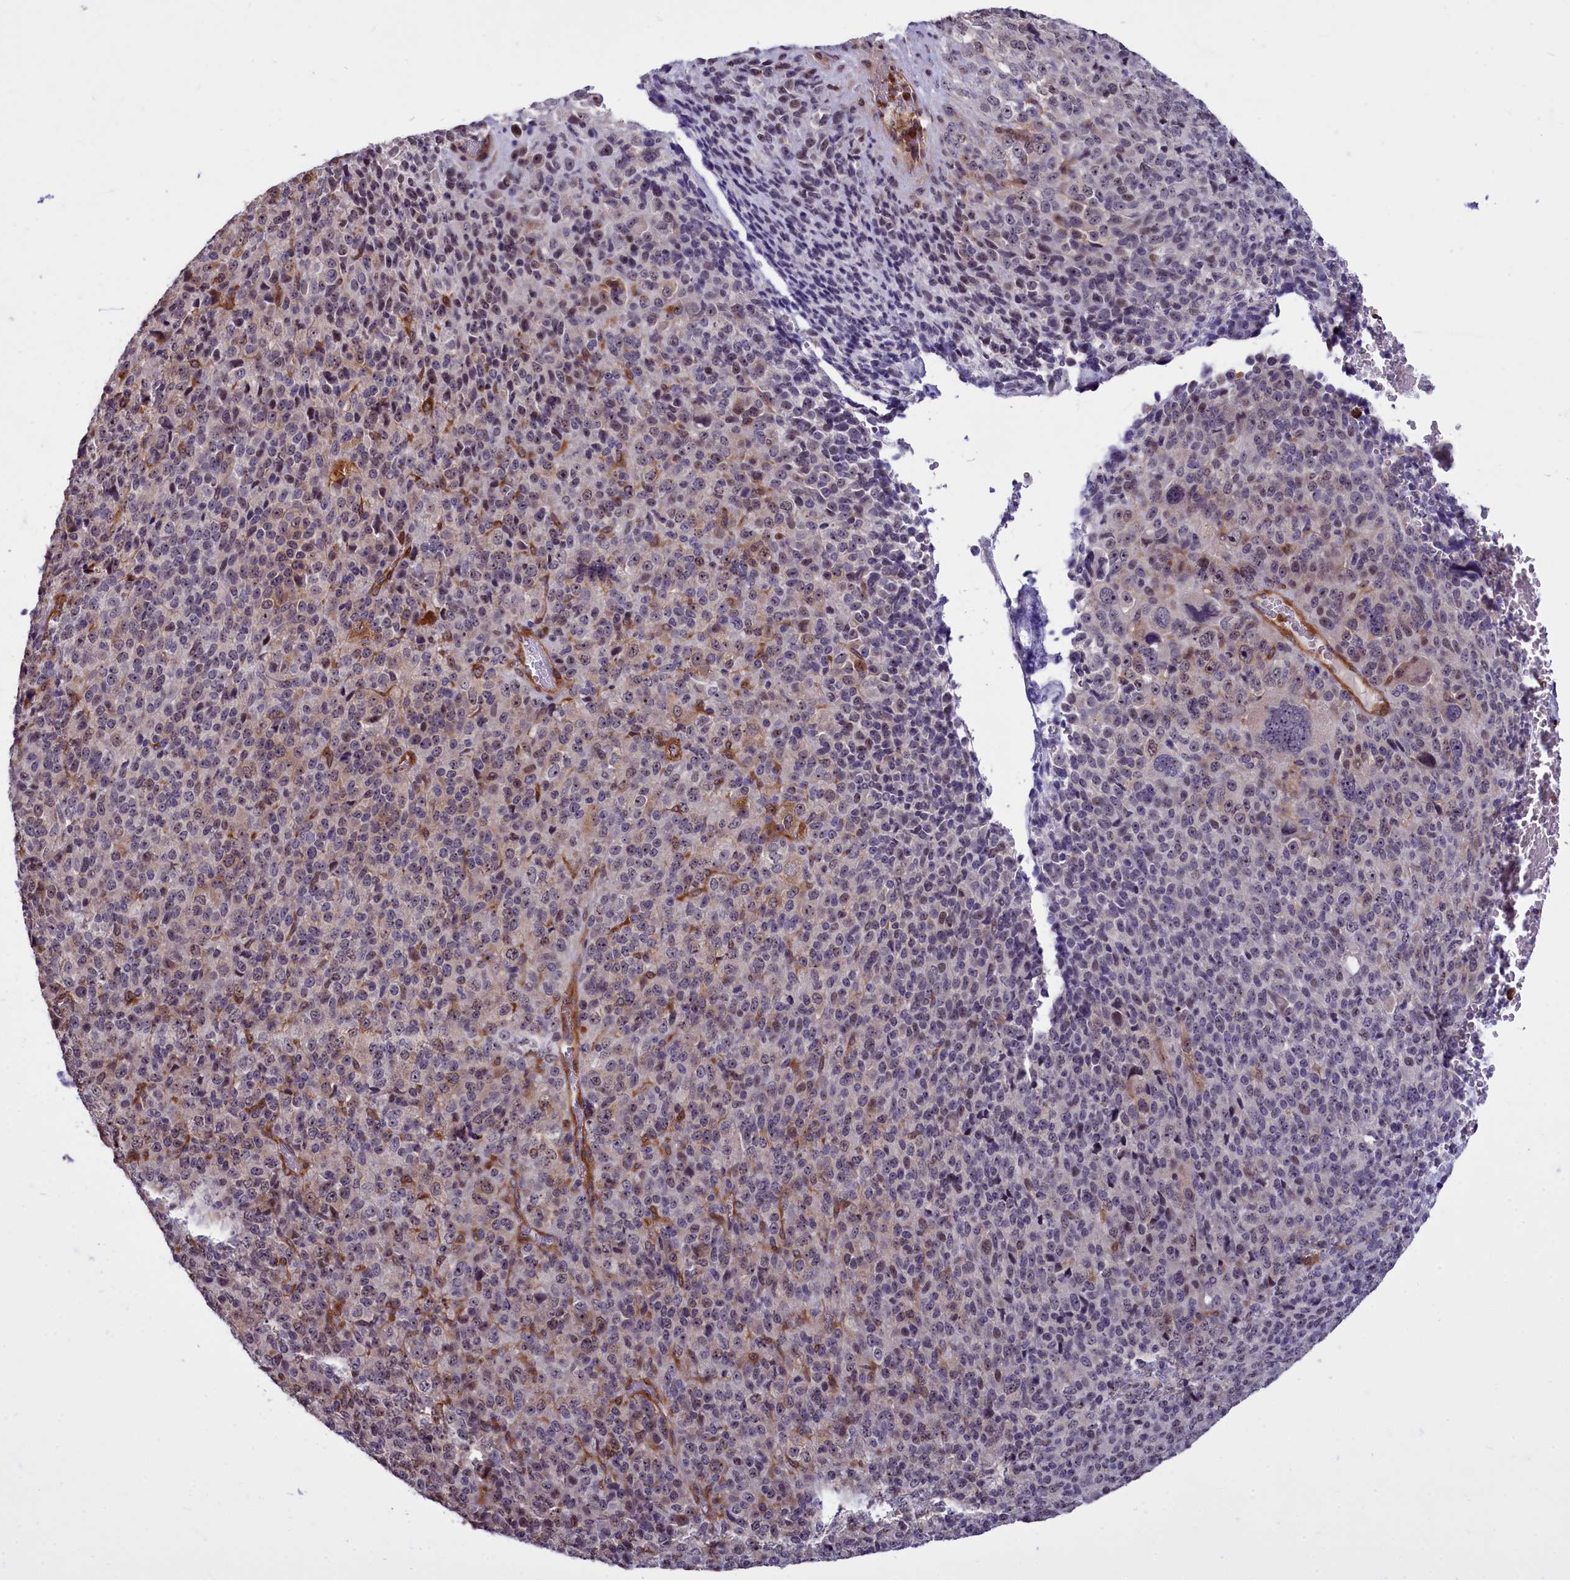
{"staining": {"intensity": "negative", "quantity": "none", "location": "none"}, "tissue": "melanoma", "cell_type": "Tumor cells", "image_type": "cancer", "snomed": [{"axis": "morphology", "description": "Malignant melanoma, Metastatic site"}, {"axis": "topography", "description": "Brain"}], "caption": "This is an immunohistochemistry image of malignant melanoma (metastatic site). There is no staining in tumor cells.", "gene": "BCAR1", "patient": {"sex": "female", "age": 56}}